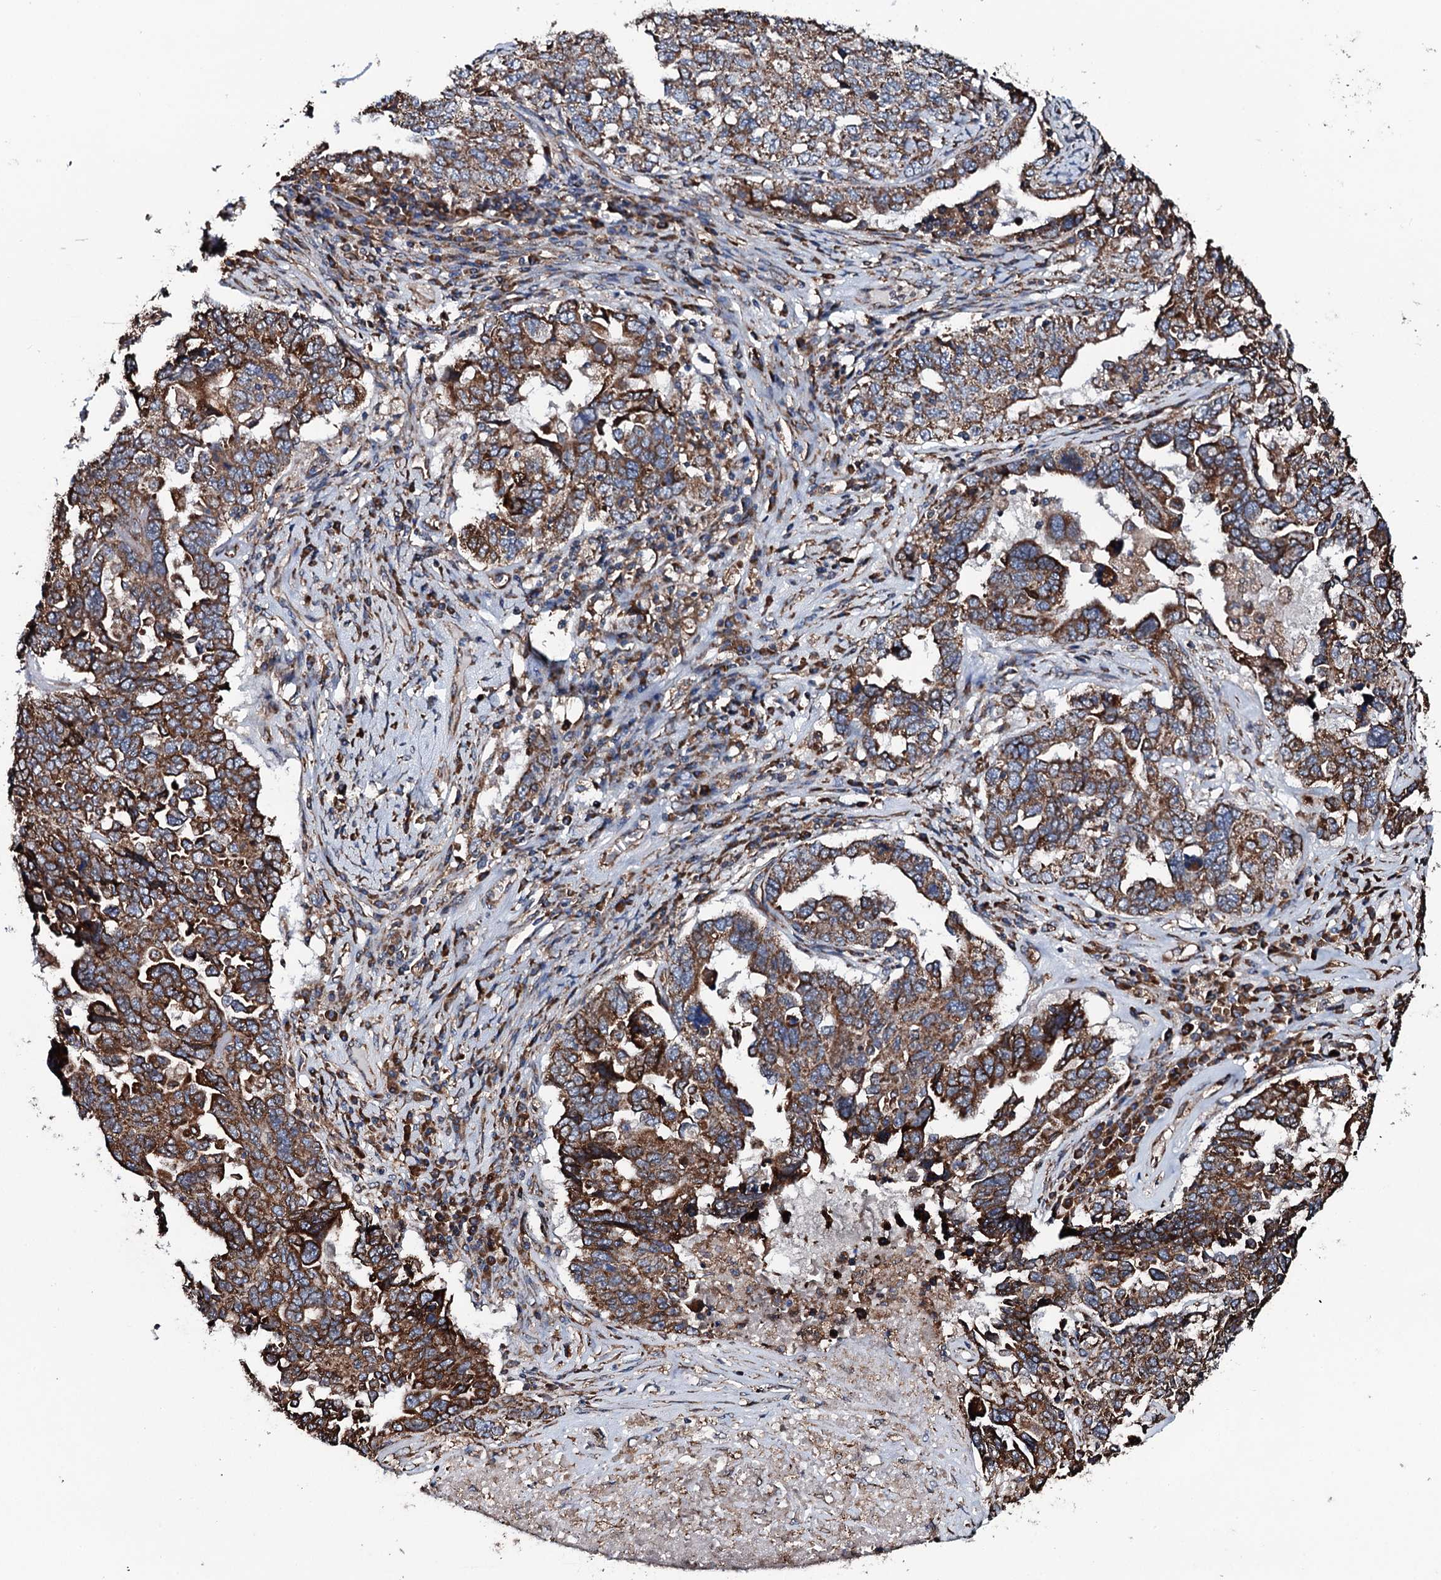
{"staining": {"intensity": "strong", "quantity": ">75%", "location": "cytoplasmic/membranous"}, "tissue": "ovarian cancer", "cell_type": "Tumor cells", "image_type": "cancer", "snomed": [{"axis": "morphology", "description": "Carcinoma, endometroid"}, {"axis": "topography", "description": "Ovary"}], "caption": "The immunohistochemical stain labels strong cytoplasmic/membranous expression in tumor cells of ovarian cancer (endometroid carcinoma) tissue.", "gene": "RAB12", "patient": {"sex": "female", "age": 62}}